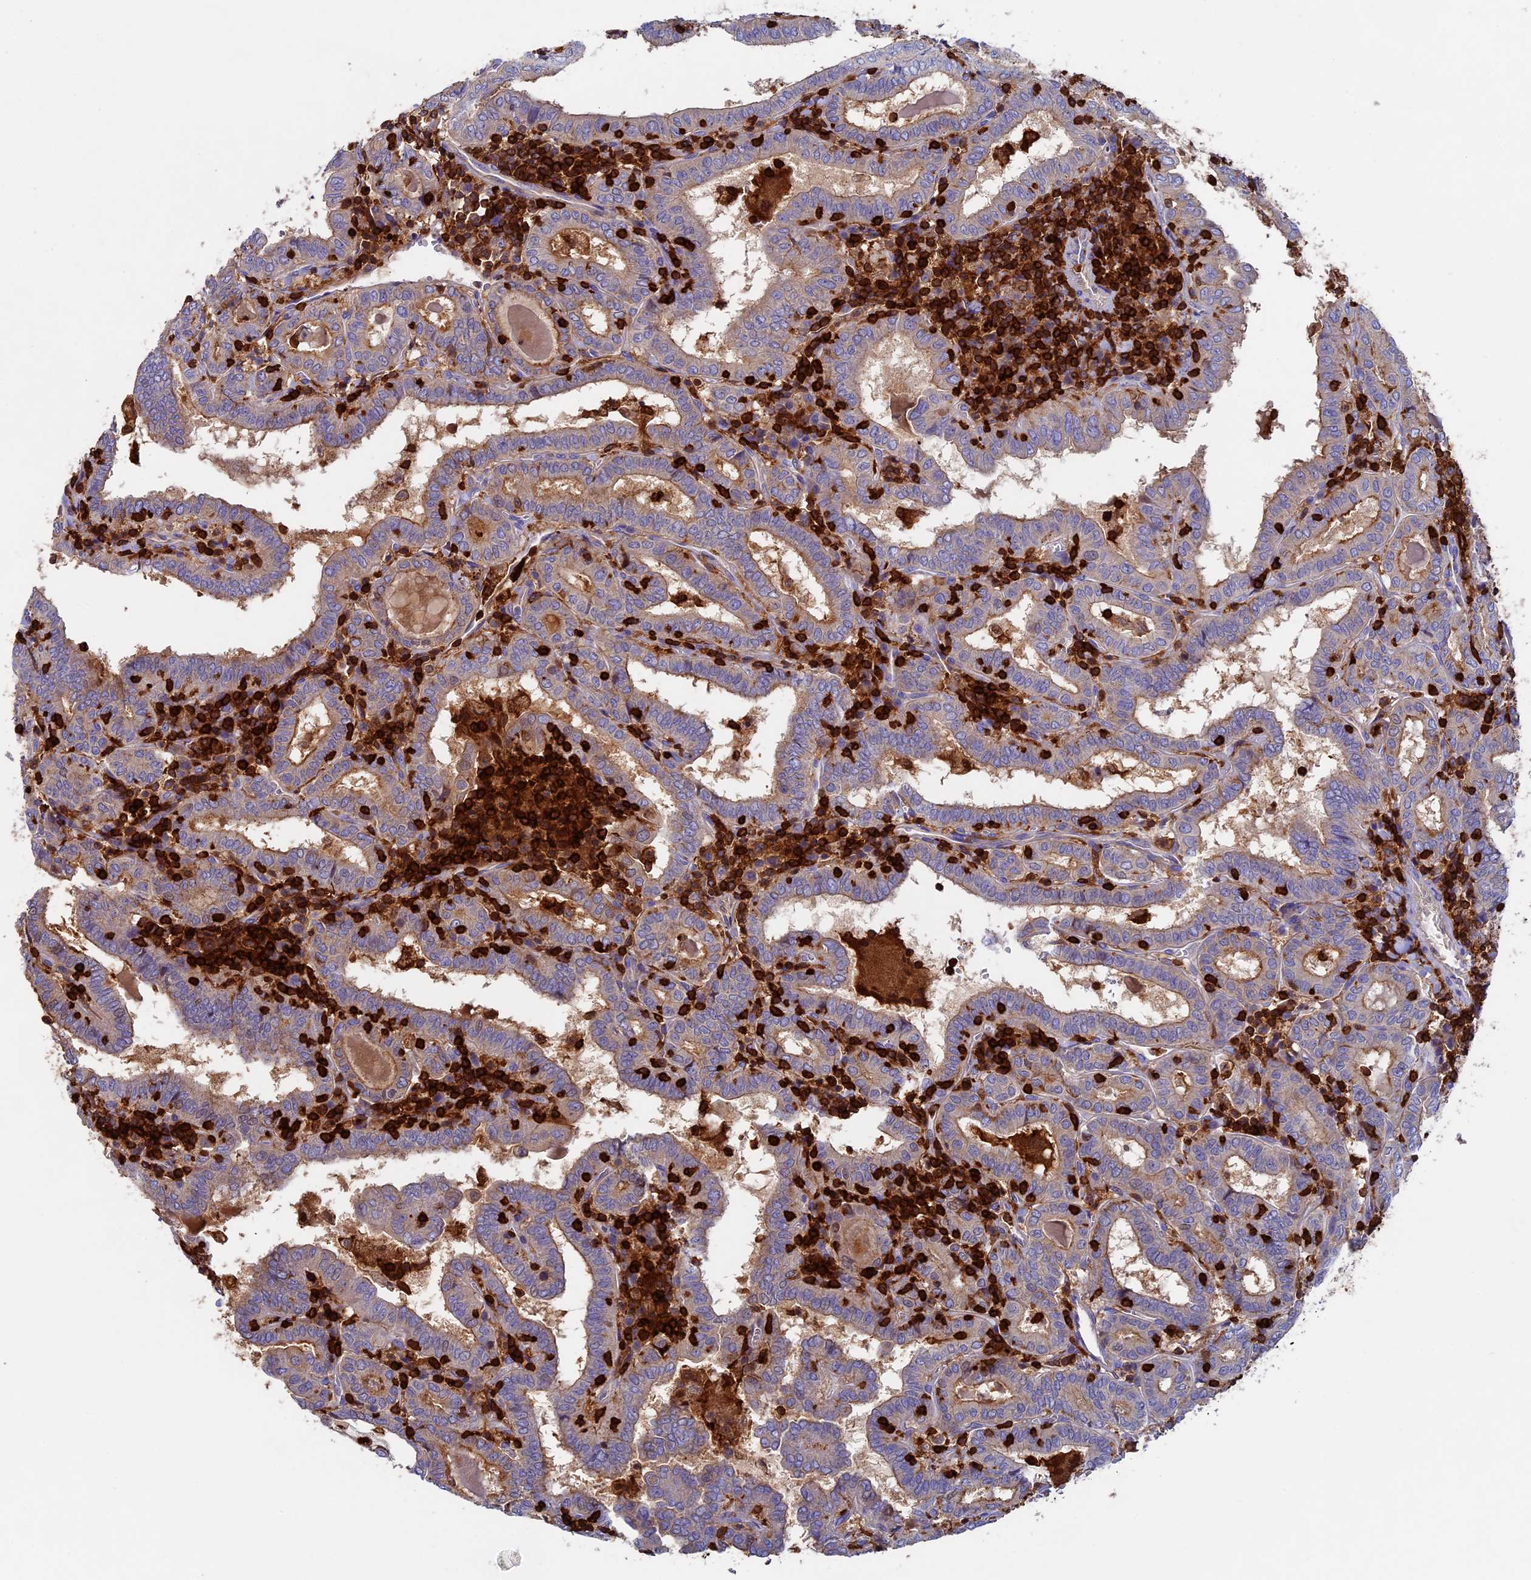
{"staining": {"intensity": "moderate", "quantity": "25%-75%", "location": "cytoplasmic/membranous"}, "tissue": "thyroid cancer", "cell_type": "Tumor cells", "image_type": "cancer", "snomed": [{"axis": "morphology", "description": "Papillary adenocarcinoma, NOS"}, {"axis": "topography", "description": "Thyroid gland"}], "caption": "Immunohistochemical staining of human papillary adenocarcinoma (thyroid) demonstrates medium levels of moderate cytoplasmic/membranous protein positivity in about 25%-75% of tumor cells. Immunohistochemistry (ihc) stains the protein in brown and the nuclei are stained blue.", "gene": "ADAT1", "patient": {"sex": "female", "age": 72}}